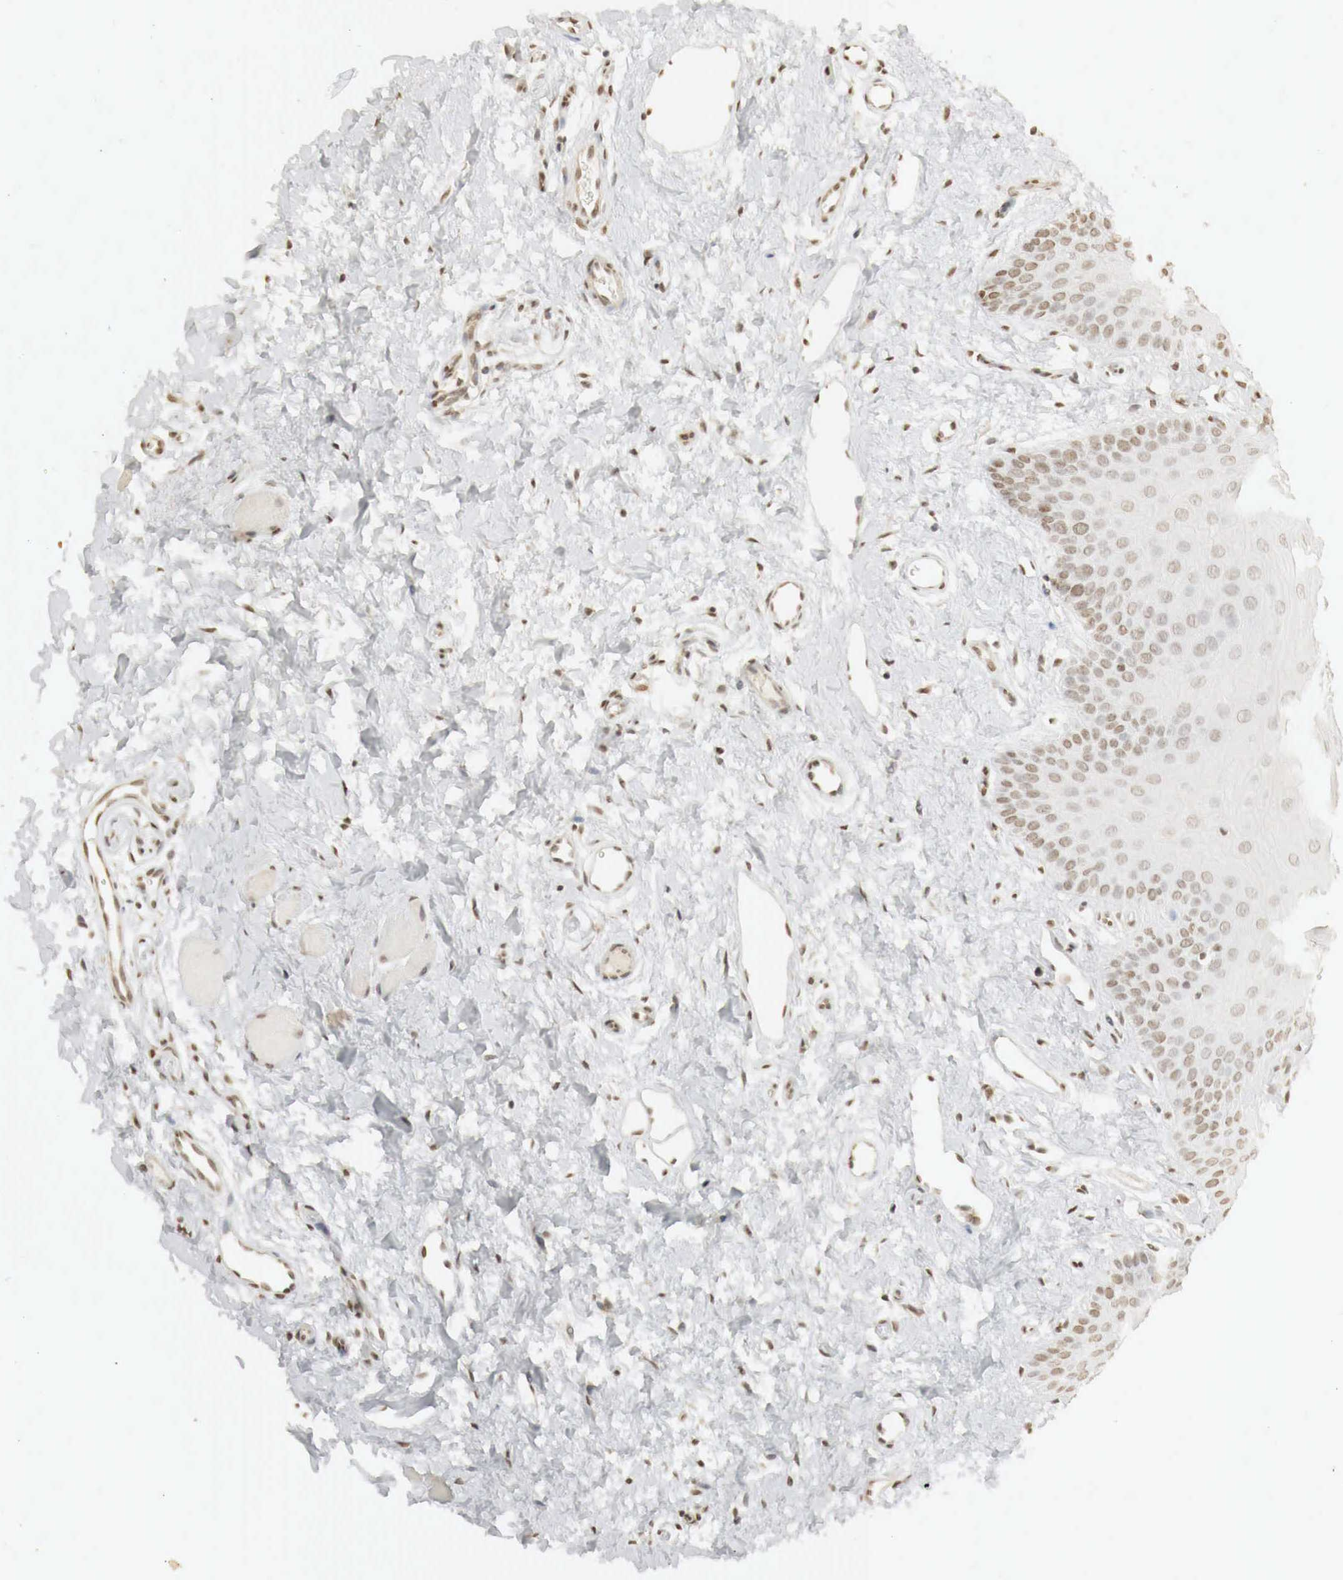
{"staining": {"intensity": "weak", "quantity": "25%-75%", "location": "nuclear"}, "tissue": "oral mucosa", "cell_type": "Squamous epithelial cells", "image_type": "normal", "snomed": [{"axis": "morphology", "description": "Normal tissue, NOS"}, {"axis": "topography", "description": "Oral tissue"}], "caption": "Immunohistochemical staining of benign human oral mucosa reveals 25%-75% levels of weak nuclear protein positivity in about 25%-75% of squamous epithelial cells. The staining was performed using DAB to visualize the protein expression in brown, while the nuclei were stained in blue with hematoxylin (Magnification: 20x).", "gene": "ERBB4", "patient": {"sex": "male", "age": 14}}